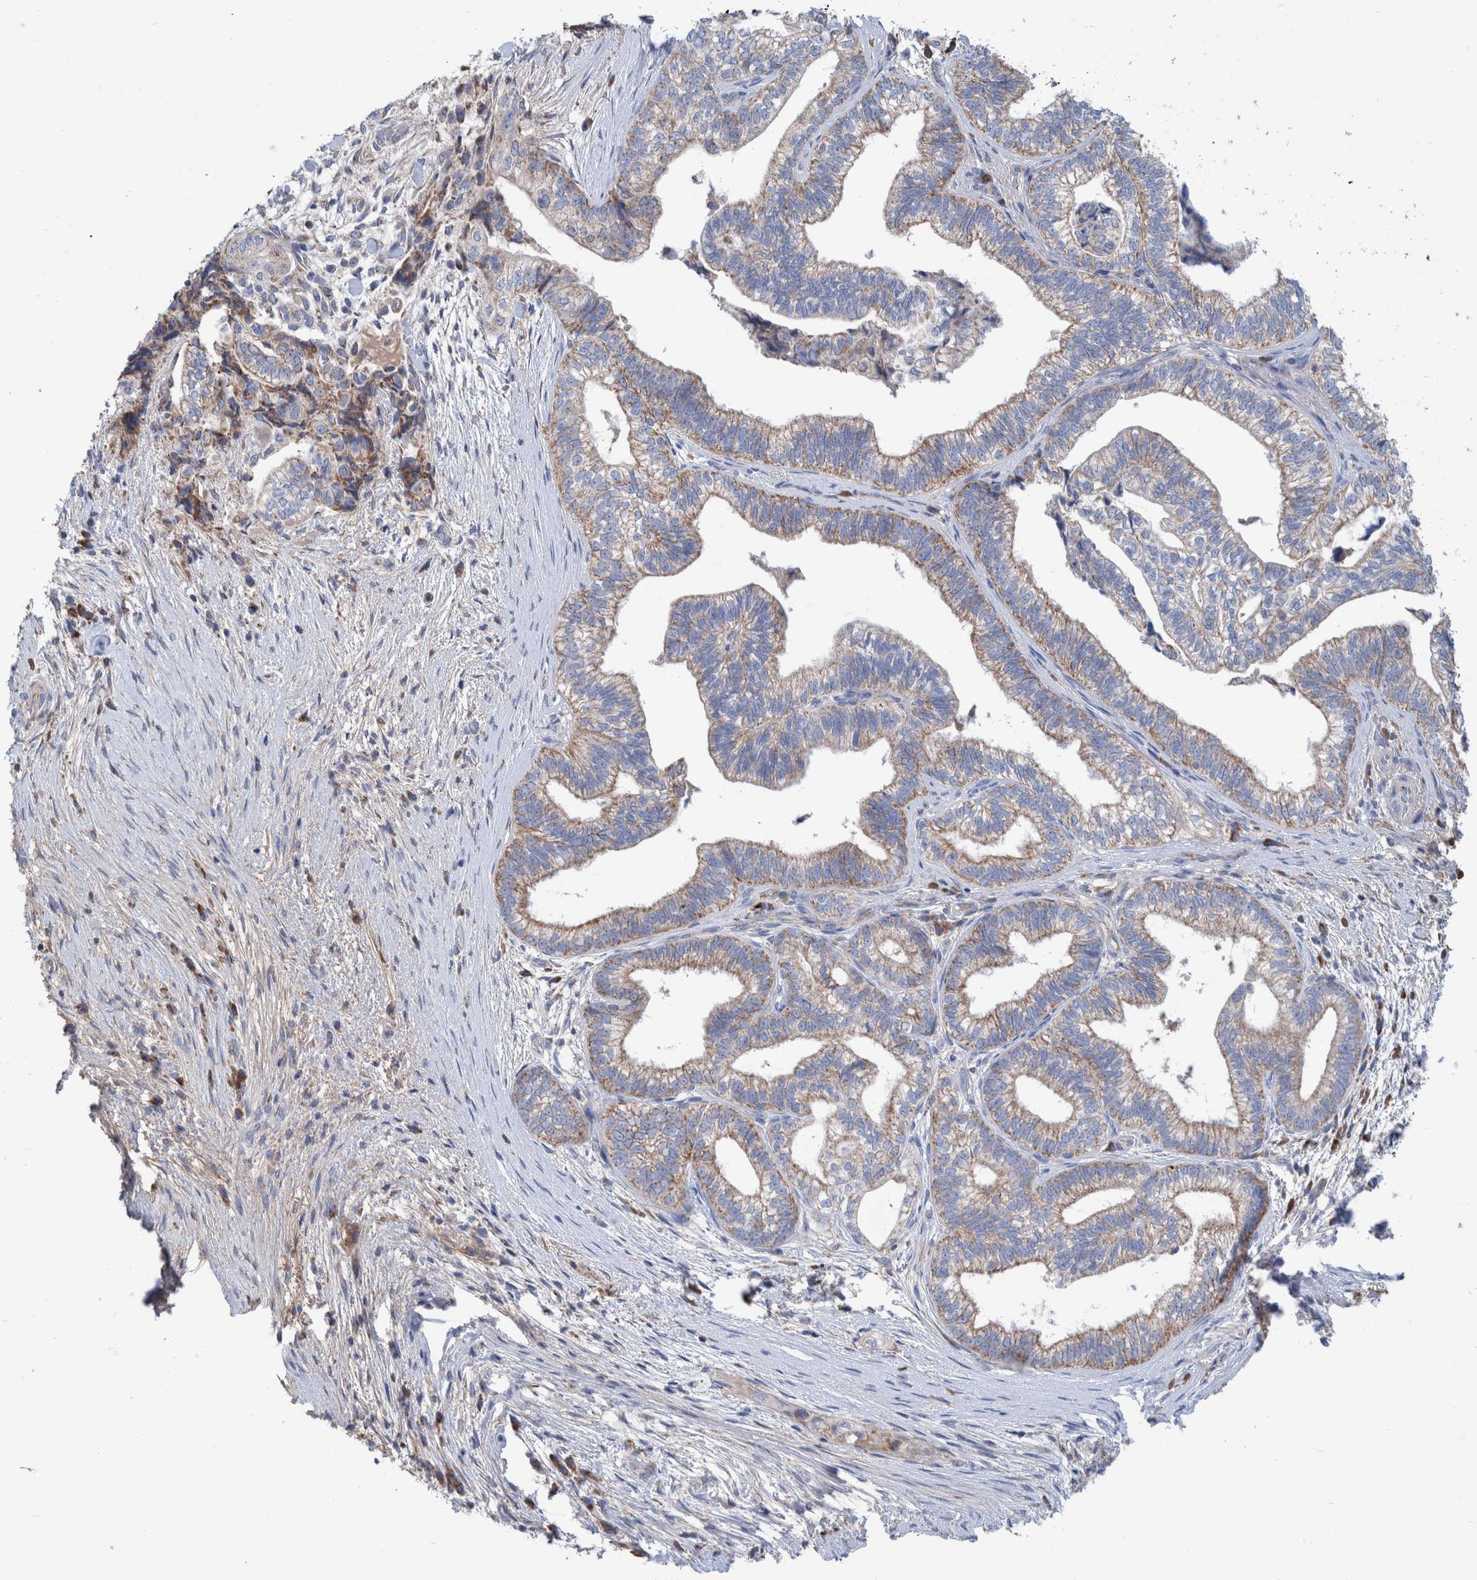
{"staining": {"intensity": "moderate", "quantity": ">75%", "location": "cytoplasmic/membranous"}, "tissue": "pancreatic cancer", "cell_type": "Tumor cells", "image_type": "cancer", "snomed": [{"axis": "morphology", "description": "Adenocarcinoma, NOS"}, {"axis": "topography", "description": "Pancreas"}], "caption": "Moderate cytoplasmic/membranous positivity for a protein is identified in approximately >75% of tumor cells of pancreatic cancer using immunohistochemistry.", "gene": "DECR1", "patient": {"sex": "male", "age": 72}}